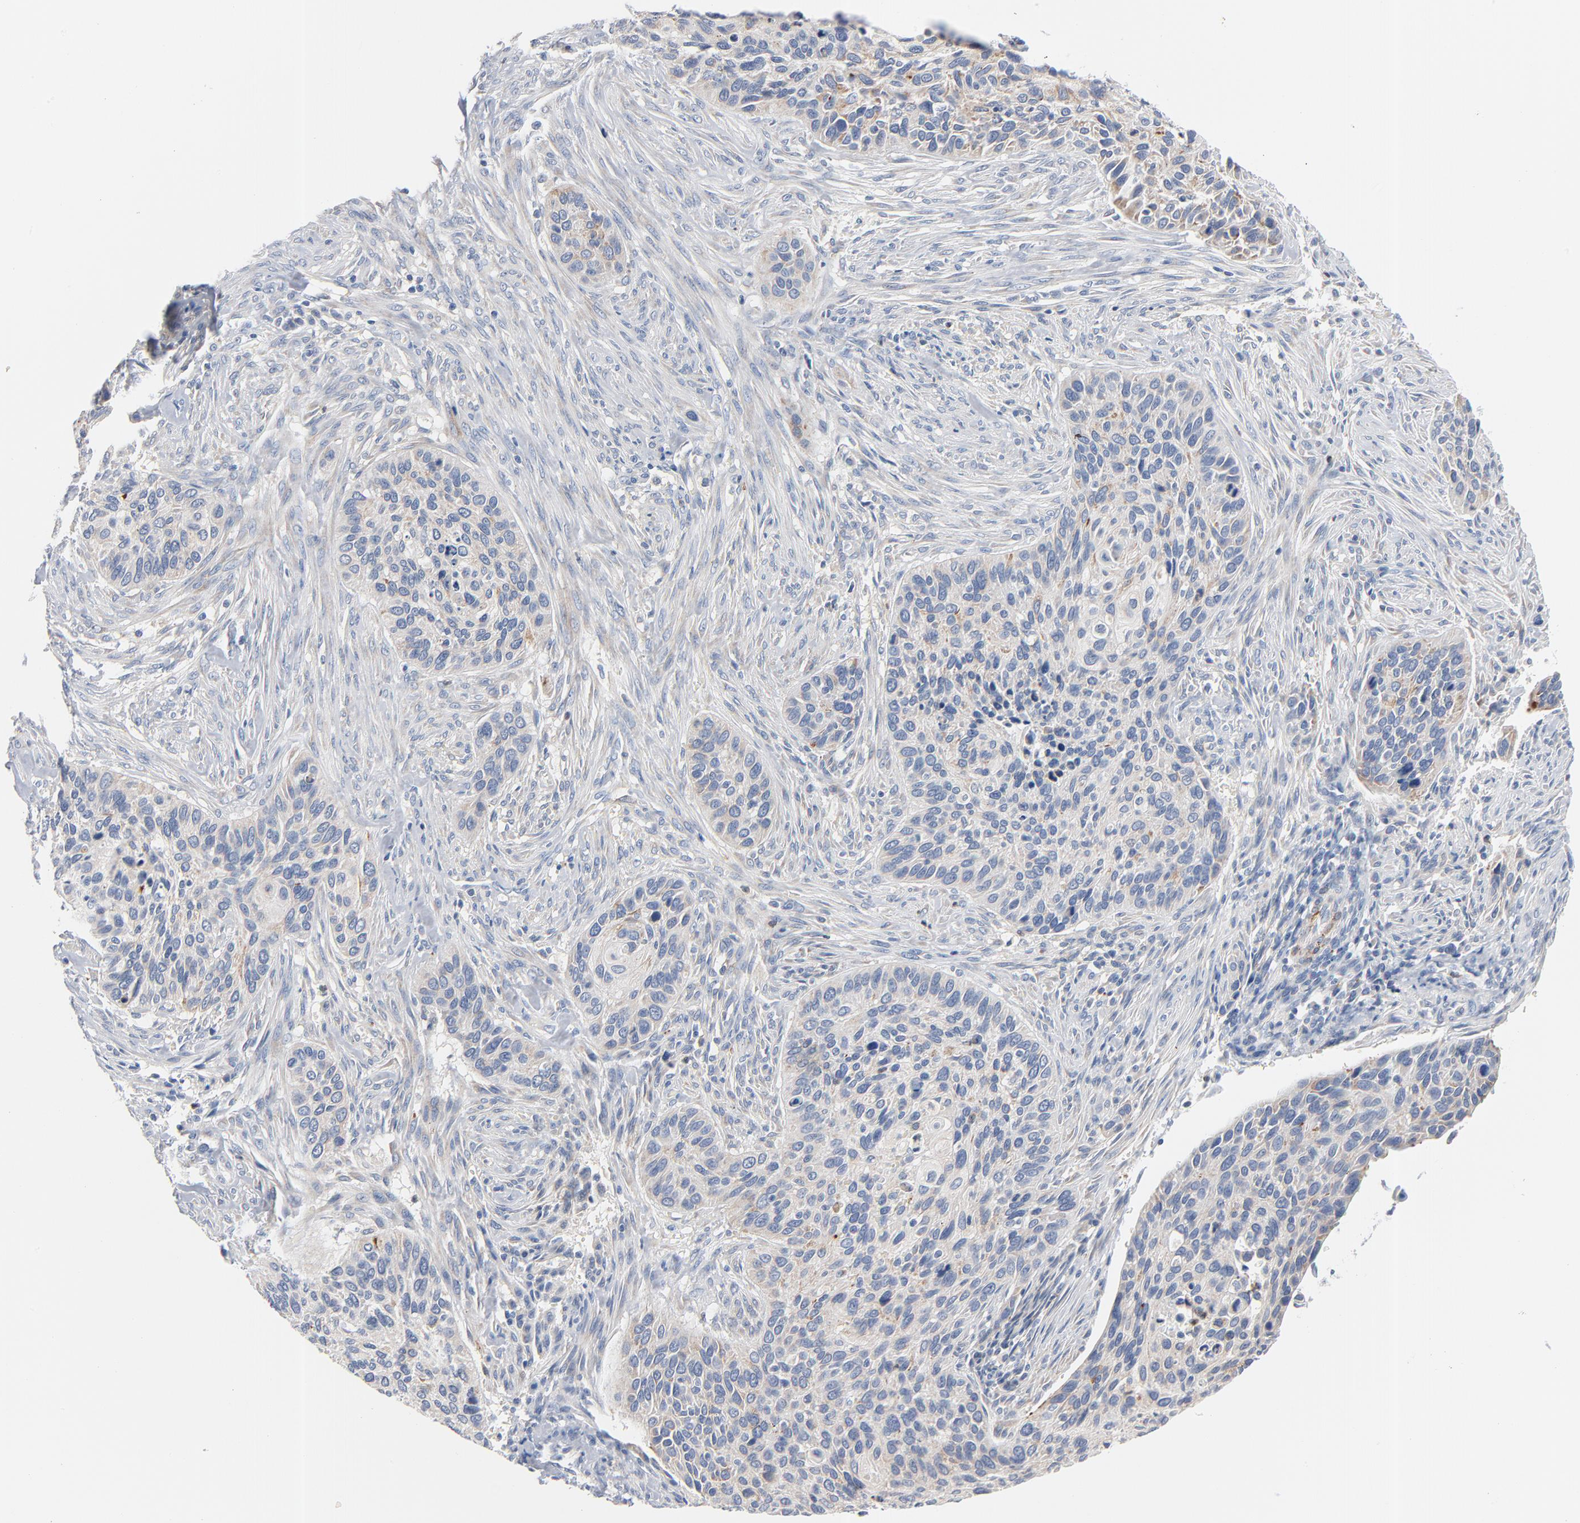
{"staining": {"intensity": "negative", "quantity": "none", "location": "none"}, "tissue": "cervical cancer", "cell_type": "Tumor cells", "image_type": "cancer", "snomed": [{"axis": "morphology", "description": "Adenocarcinoma, NOS"}, {"axis": "topography", "description": "Cervix"}], "caption": "The micrograph reveals no significant expression in tumor cells of cervical cancer (adenocarcinoma). (DAB immunohistochemistry (IHC) with hematoxylin counter stain).", "gene": "IFT43", "patient": {"sex": "female", "age": 29}}